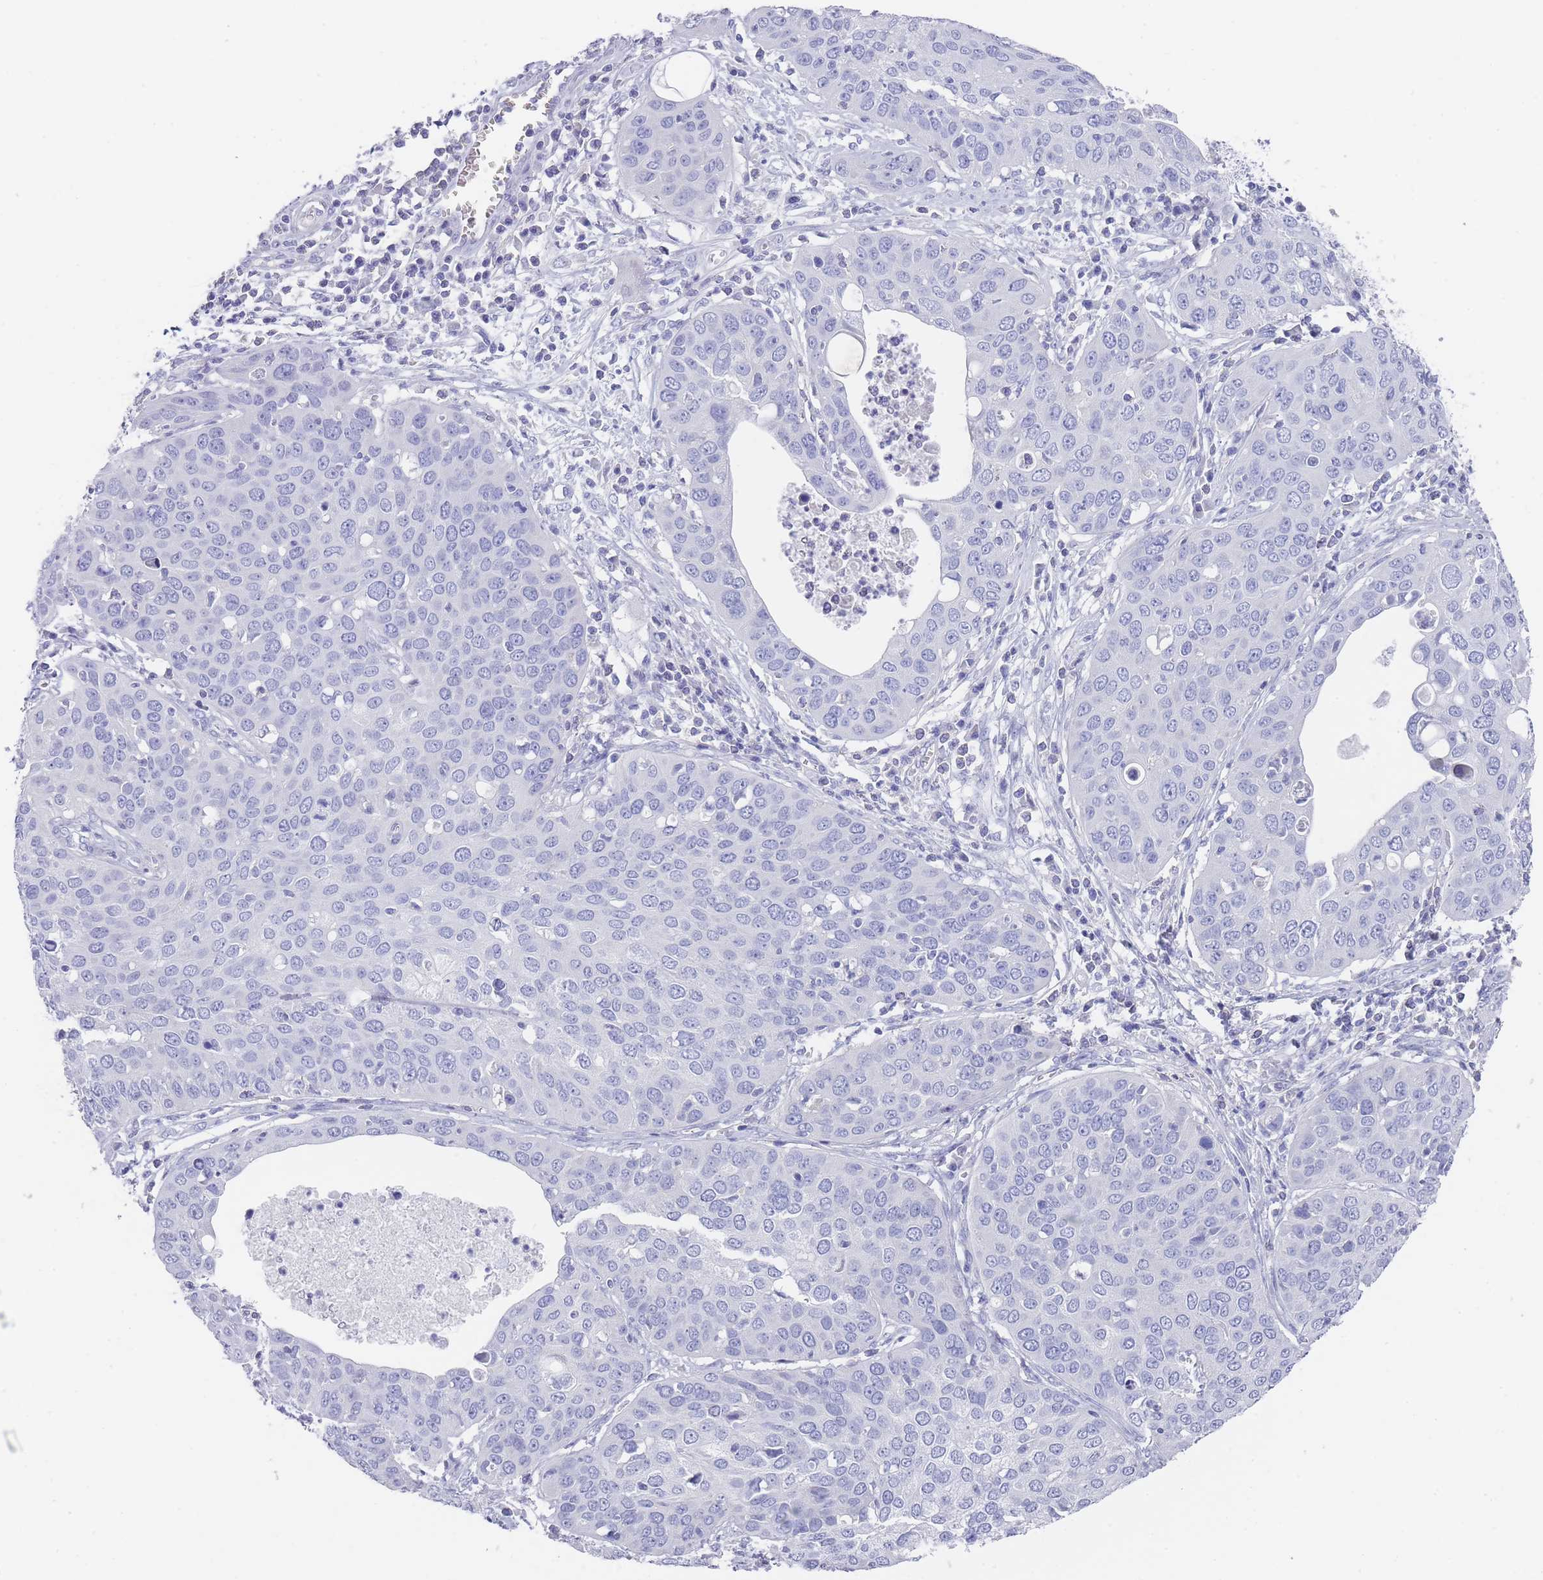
{"staining": {"intensity": "negative", "quantity": "none", "location": "none"}, "tissue": "cervical cancer", "cell_type": "Tumor cells", "image_type": "cancer", "snomed": [{"axis": "morphology", "description": "Squamous cell carcinoma, NOS"}, {"axis": "topography", "description": "Cervix"}], "caption": "Immunohistochemistry photomicrograph of cervical cancer (squamous cell carcinoma) stained for a protein (brown), which displays no positivity in tumor cells.", "gene": "SCCPDH", "patient": {"sex": "female", "age": 36}}